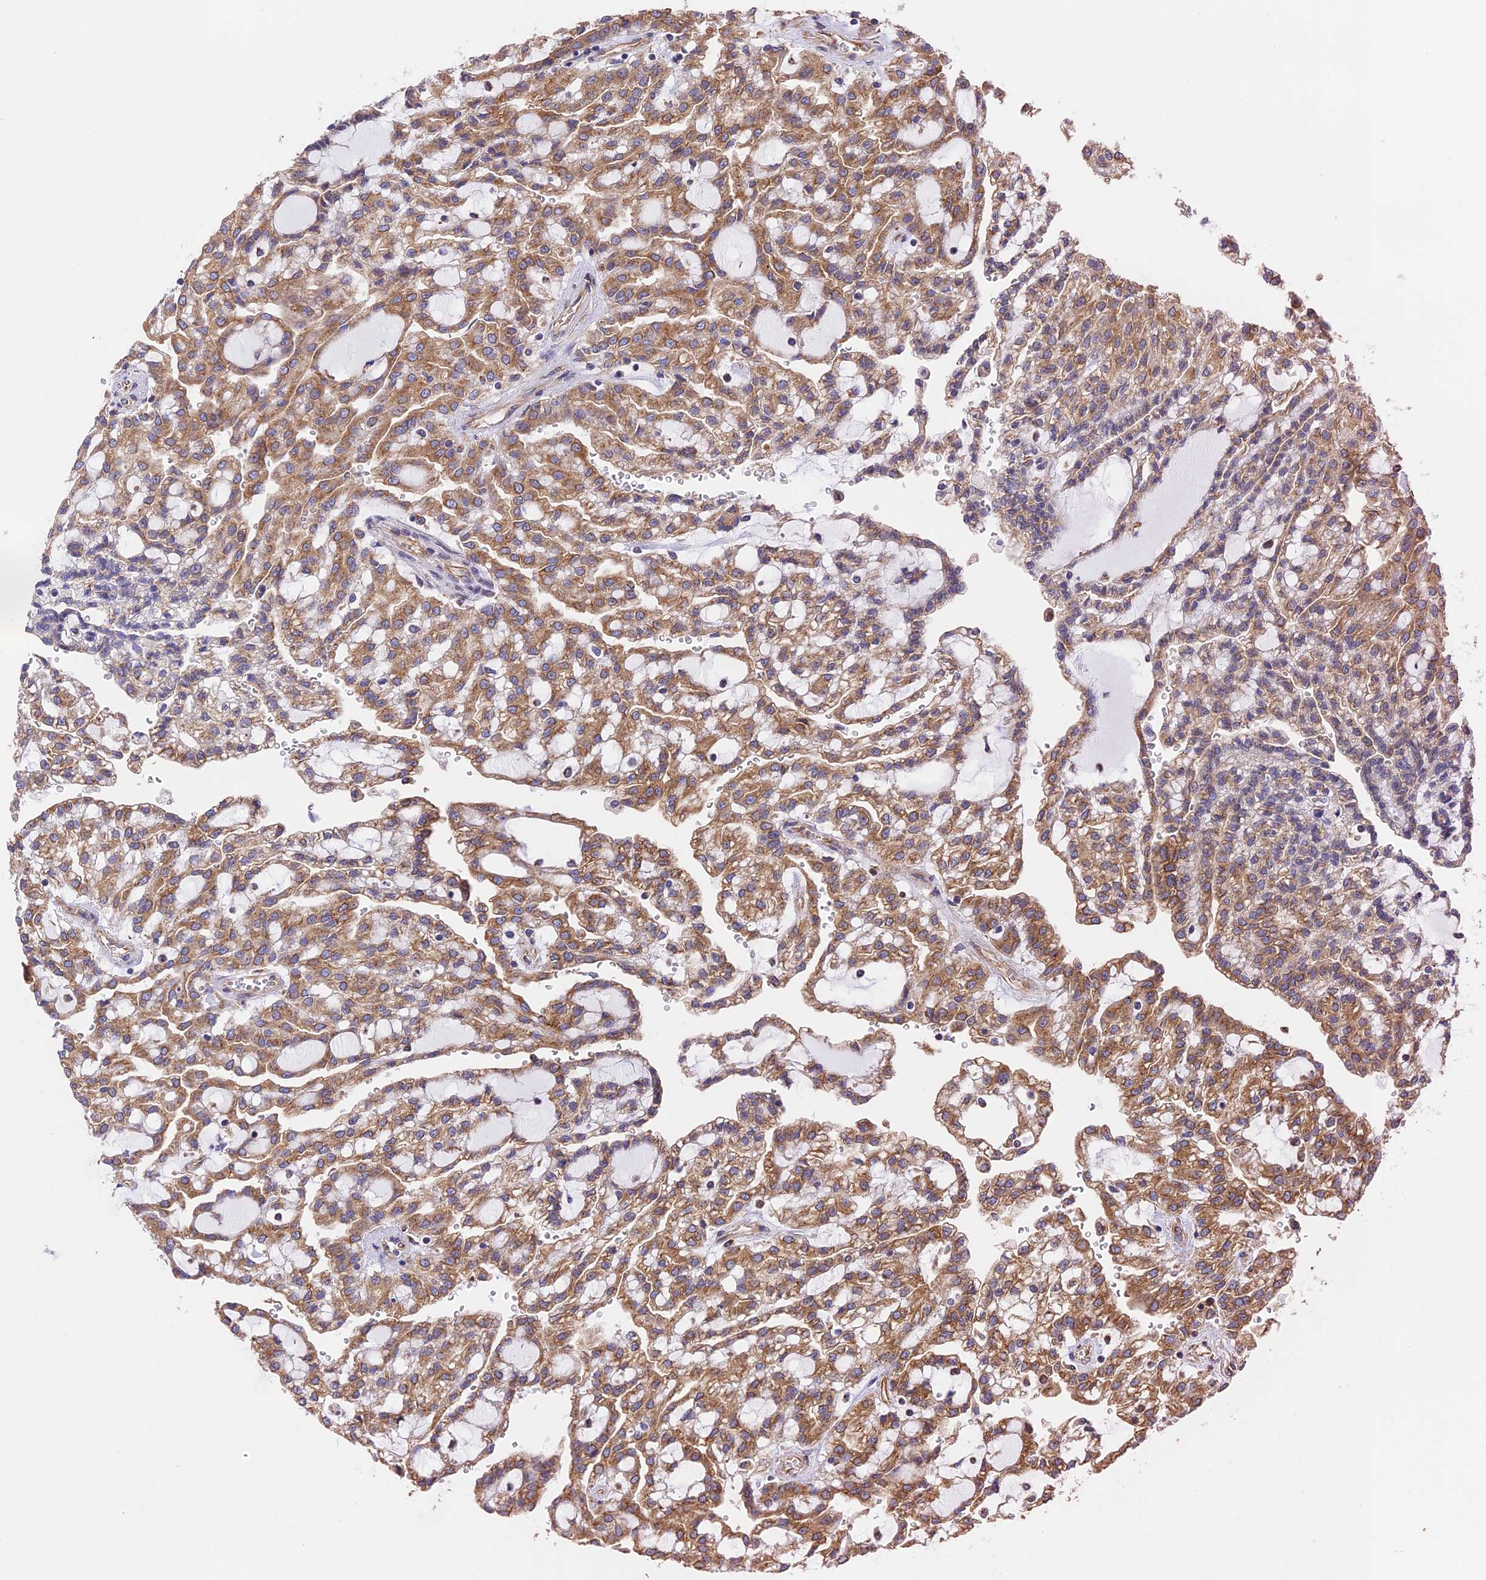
{"staining": {"intensity": "moderate", "quantity": ">75%", "location": "cytoplasmic/membranous"}, "tissue": "renal cancer", "cell_type": "Tumor cells", "image_type": "cancer", "snomed": [{"axis": "morphology", "description": "Adenocarcinoma, NOS"}, {"axis": "topography", "description": "Kidney"}], "caption": "This photomicrograph shows immunohistochemistry staining of human renal cancer (adenocarcinoma), with medium moderate cytoplasmic/membranous expression in approximately >75% of tumor cells.", "gene": "DCTN2", "patient": {"sex": "male", "age": 63}}